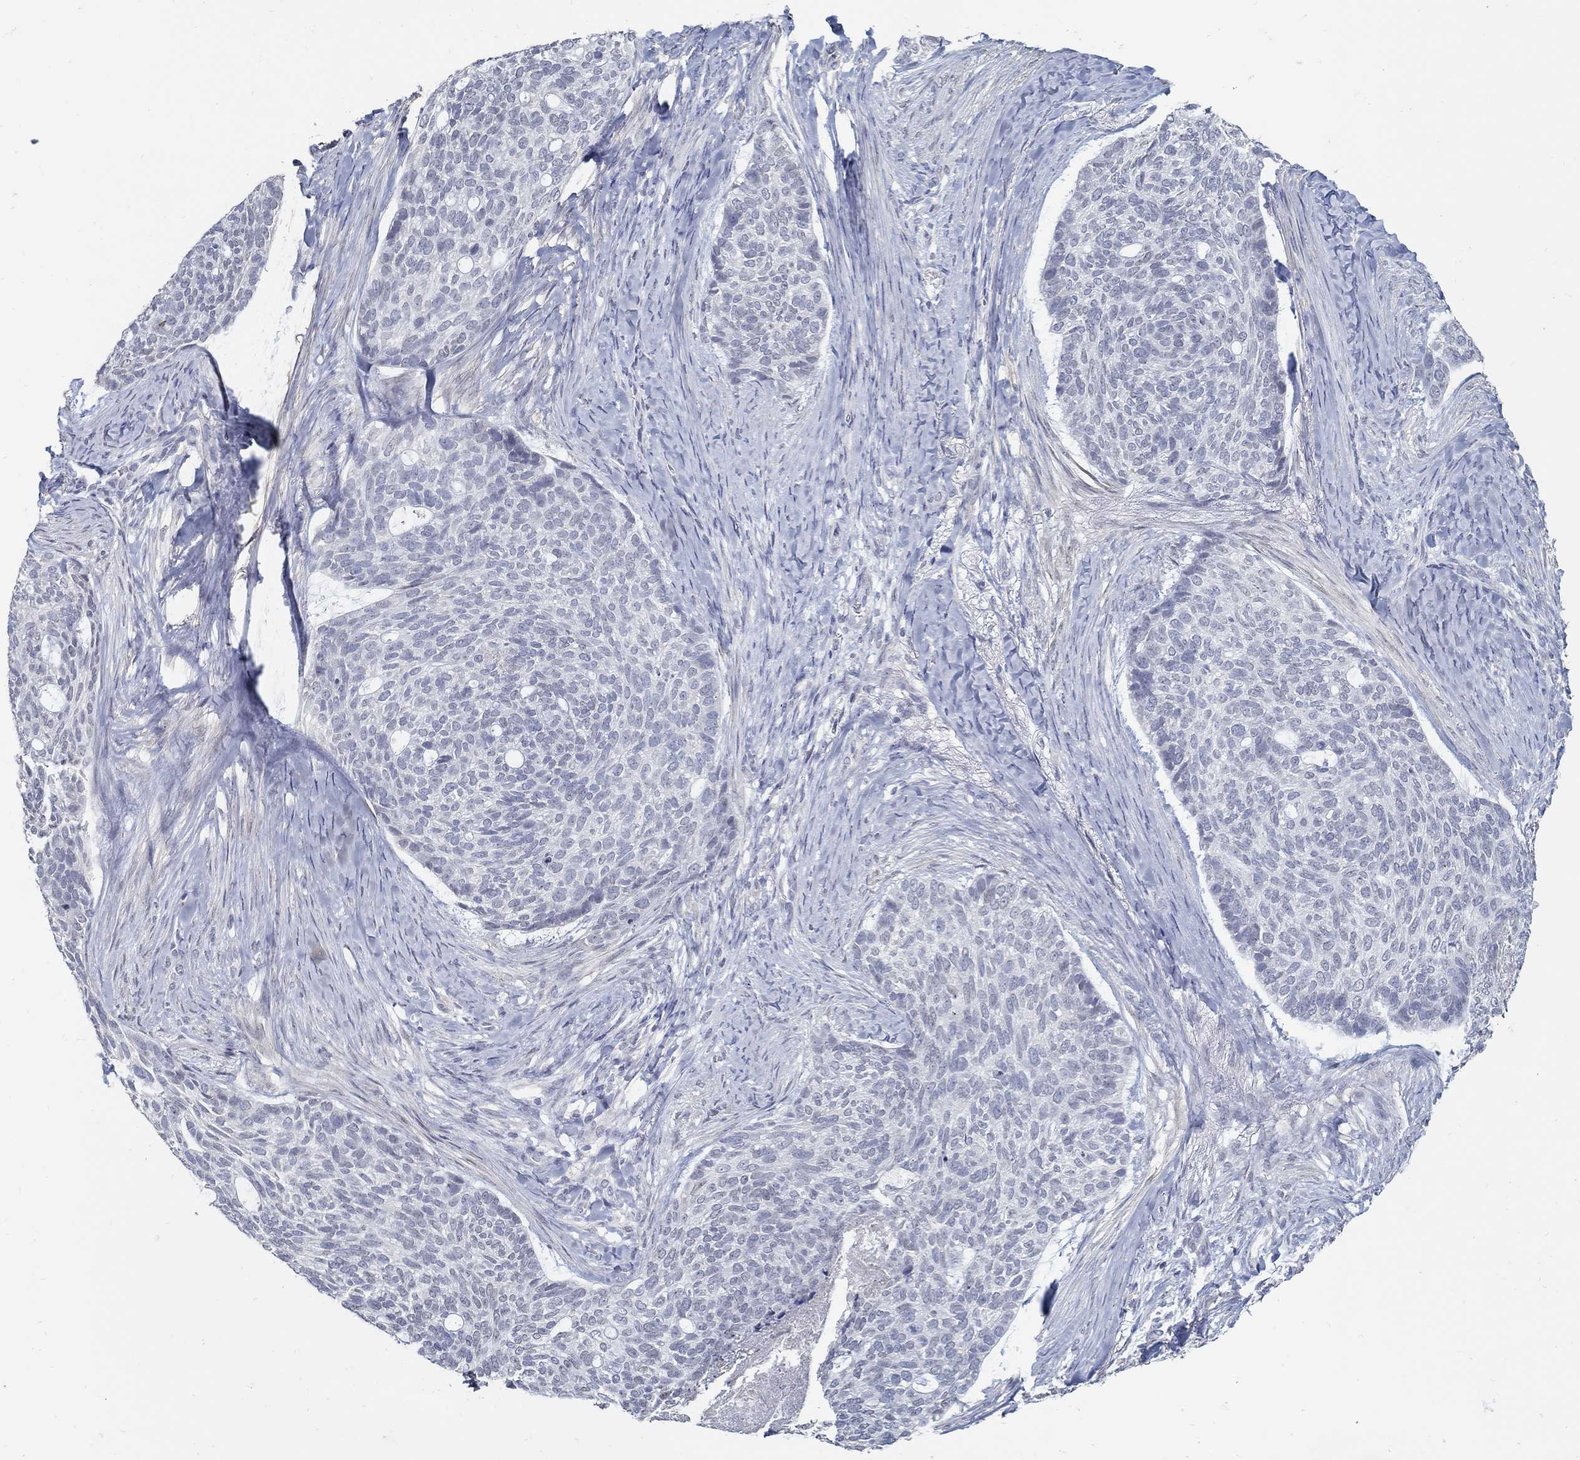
{"staining": {"intensity": "negative", "quantity": "none", "location": "none"}, "tissue": "skin cancer", "cell_type": "Tumor cells", "image_type": "cancer", "snomed": [{"axis": "morphology", "description": "Basal cell carcinoma"}, {"axis": "topography", "description": "Skin"}], "caption": "Immunohistochemistry of basal cell carcinoma (skin) reveals no expression in tumor cells.", "gene": "USP29", "patient": {"sex": "female", "age": 69}}